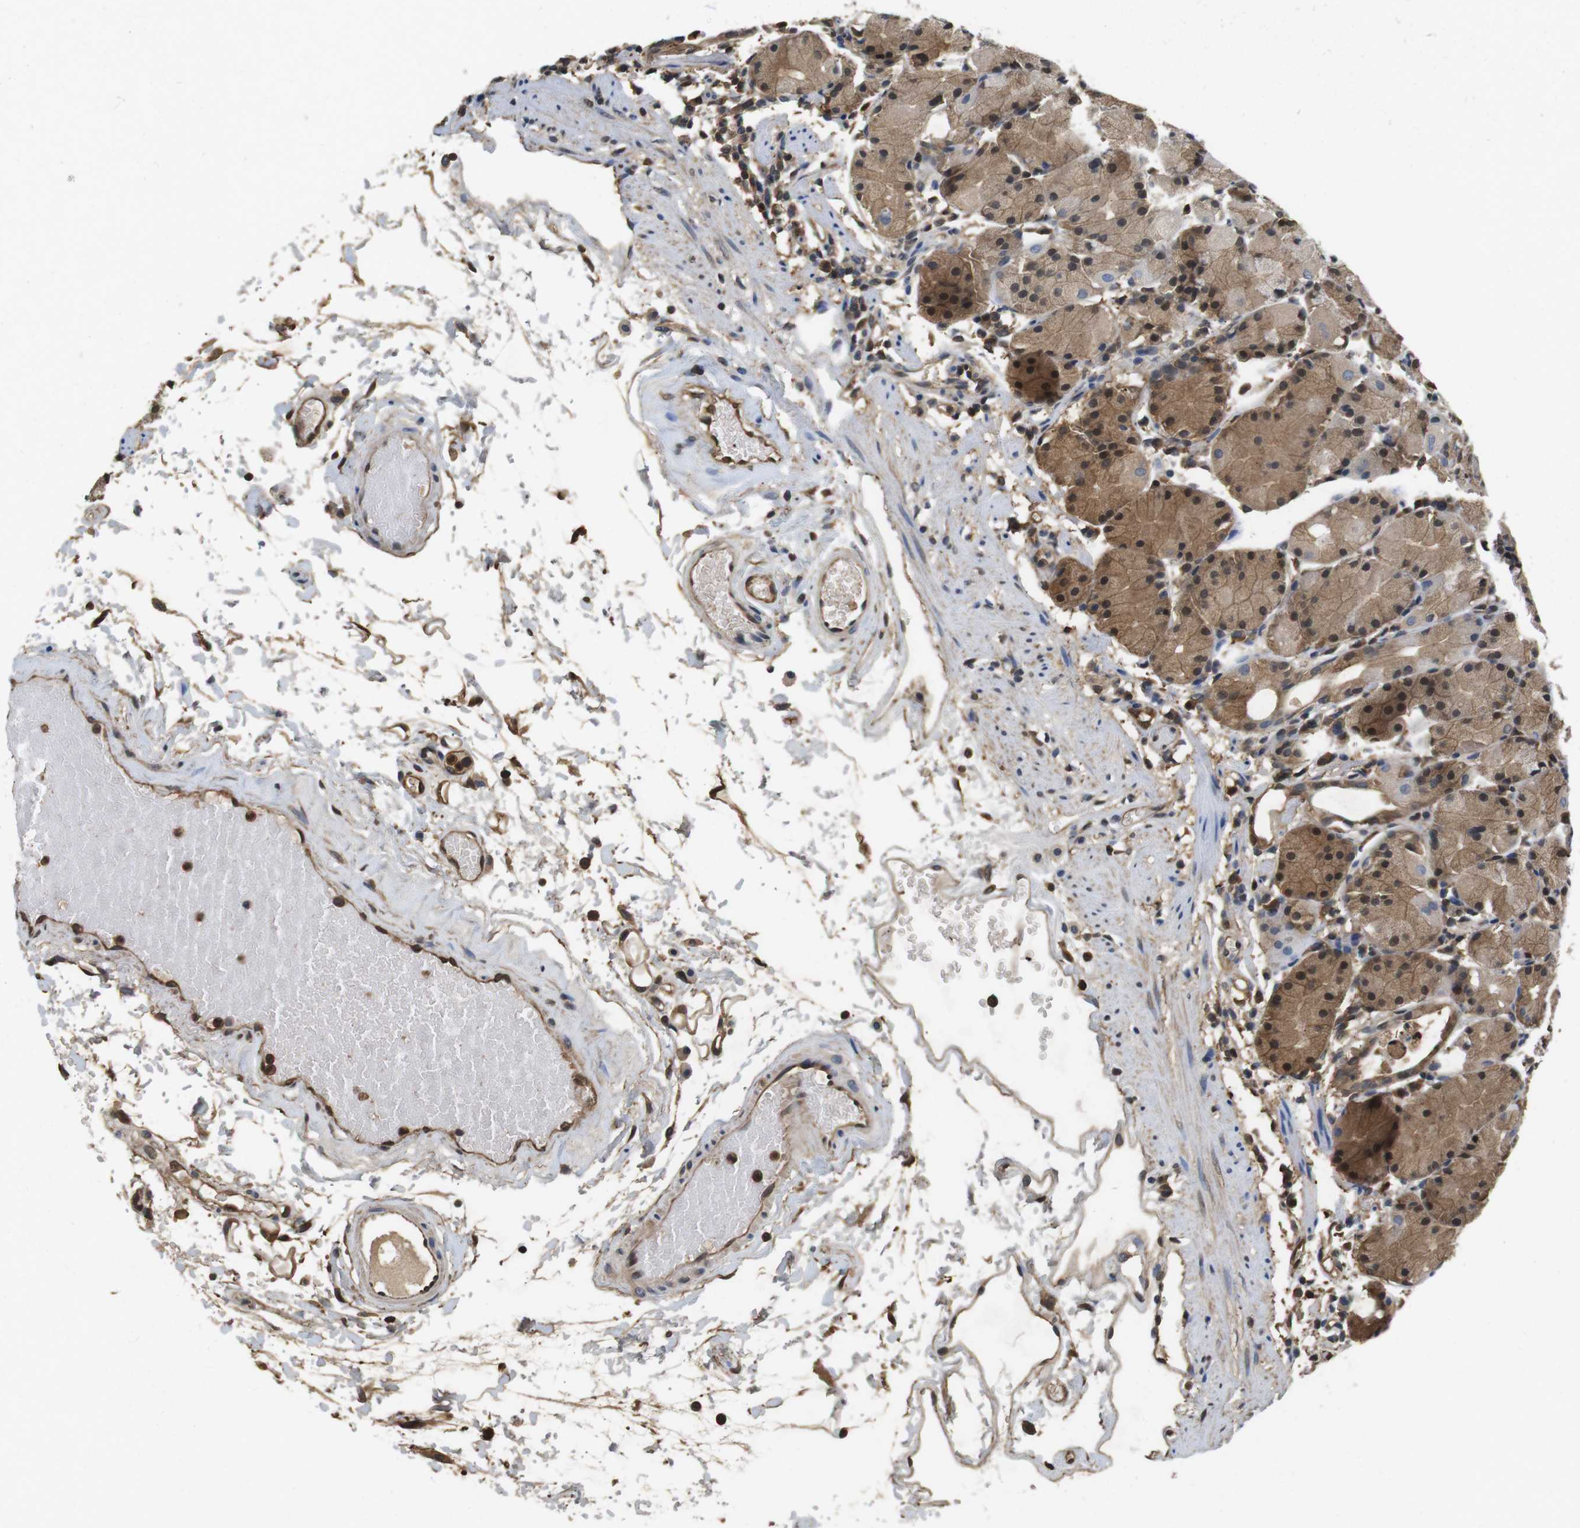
{"staining": {"intensity": "moderate", "quantity": ">75%", "location": "cytoplasmic/membranous,nuclear"}, "tissue": "stomach", "cell_type": "Glandular cells", "image_type": "normal", "snomed": [{"axis": "morphology", "description": "Normal tissue, NOS"}, {"axis": "topography", "description": "Stomach"}, {"axis": "topography", "description": "Stomach, lower"}], "caption": "Moderate cytoplasmic/membranous,nuclear positivity is identified in approximately >75% of glandular cells in unremarkable stomach.", "gene": "LDHA", "patient": {"sex": "female", "age": 75}}